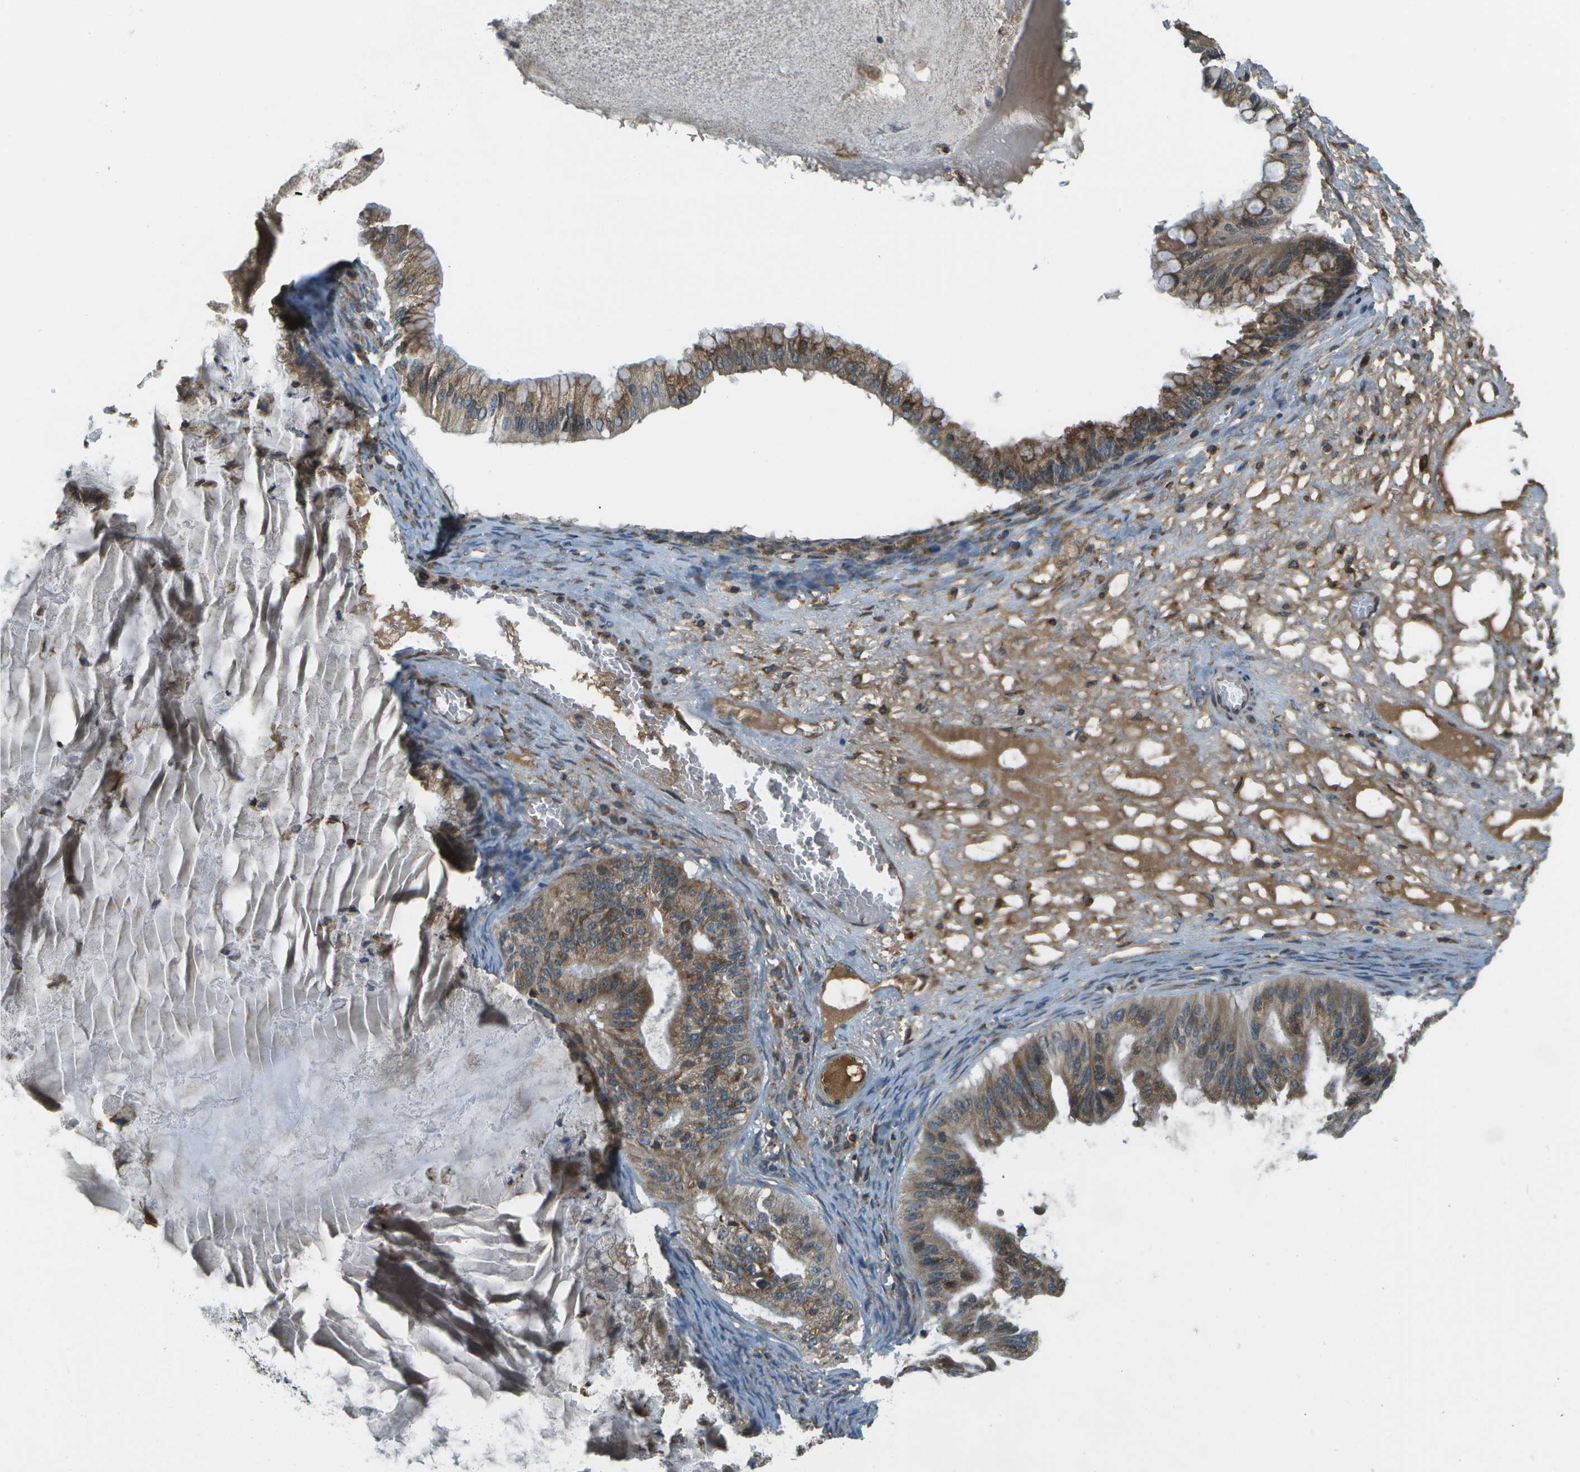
{"staining": {"intensity": "moderate", "quantity": "25%-75%", "location": "cytoplasmic/membranous"}, "tissue": "ovarian cancer", "cell_type": "Tumor cells", "image_type": "cancer", "snomed": [{"axis": "morphology", "description": "Cystadenocarcinoma, mucinous, NOS"}, {"axis": "topography", "description": "Ovary"}], "caption": "Human ovarian mucinous cystadenocarcinoma stained with a brown dye exhibits moderate cytoplasmic/membranous positive staining in approximately 25%-75% of tumor cells.", "gene": "USP30", "patient": {"sex": "female", "age": 57}}